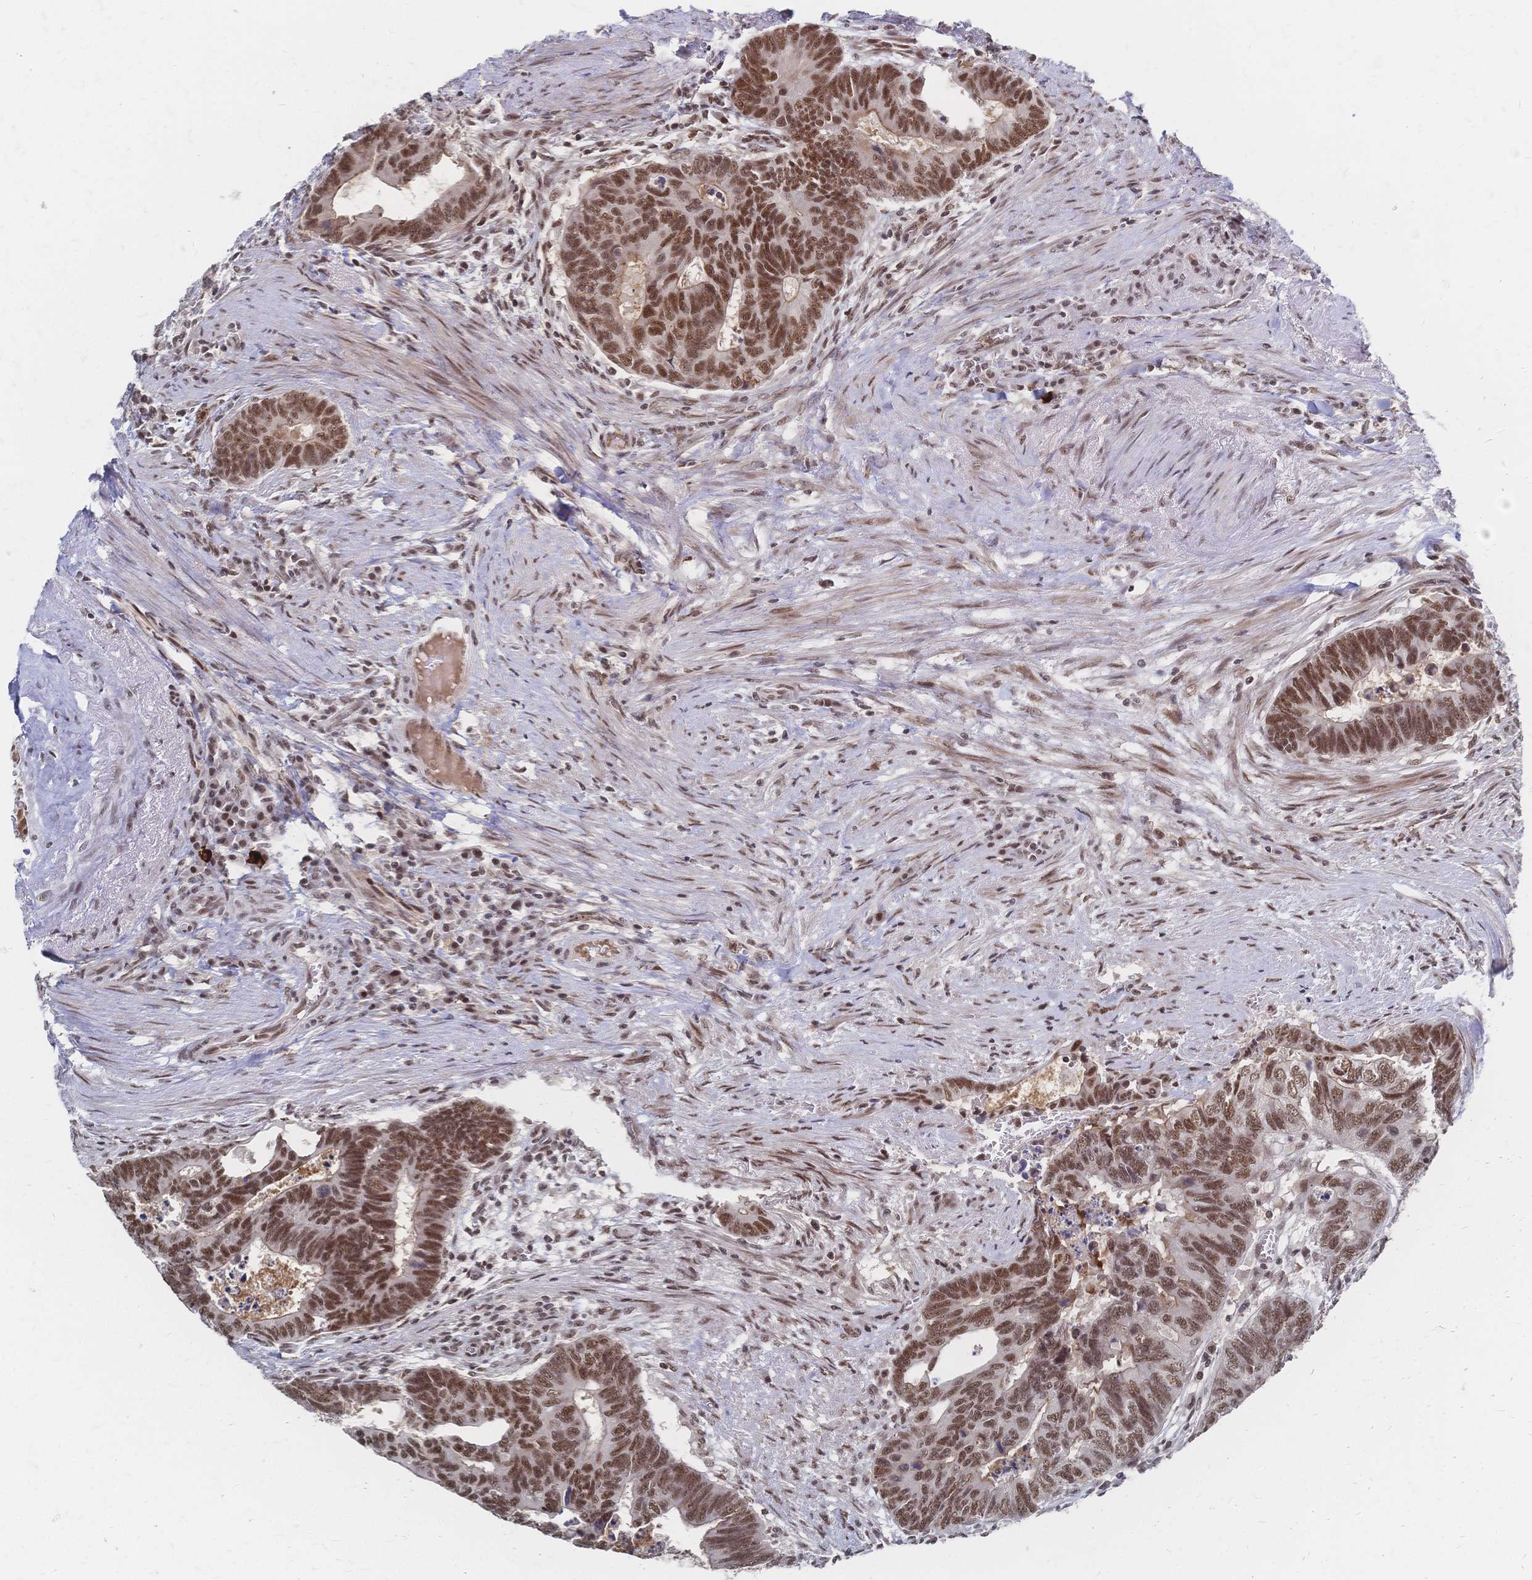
{"staining": {"intensity": "moderate", "quantity": "25%-75%", "location": "nuclear"}, "tissue": "colorectal cancer", "cell_type": "Tumor cells", "image_type": "cancer", "snomed": [{"axis": "morphology", "description": "Adenocarcinoma, NOS"}, {"axis": "topography", "description": "Colon"}], "caption": "The immunohistochemical stain shows moderate nuclear staining in tumor cells of colorectal cancer tissue.", "gene": "NELFA", "patient": {"sex": "male", "age": 62}}